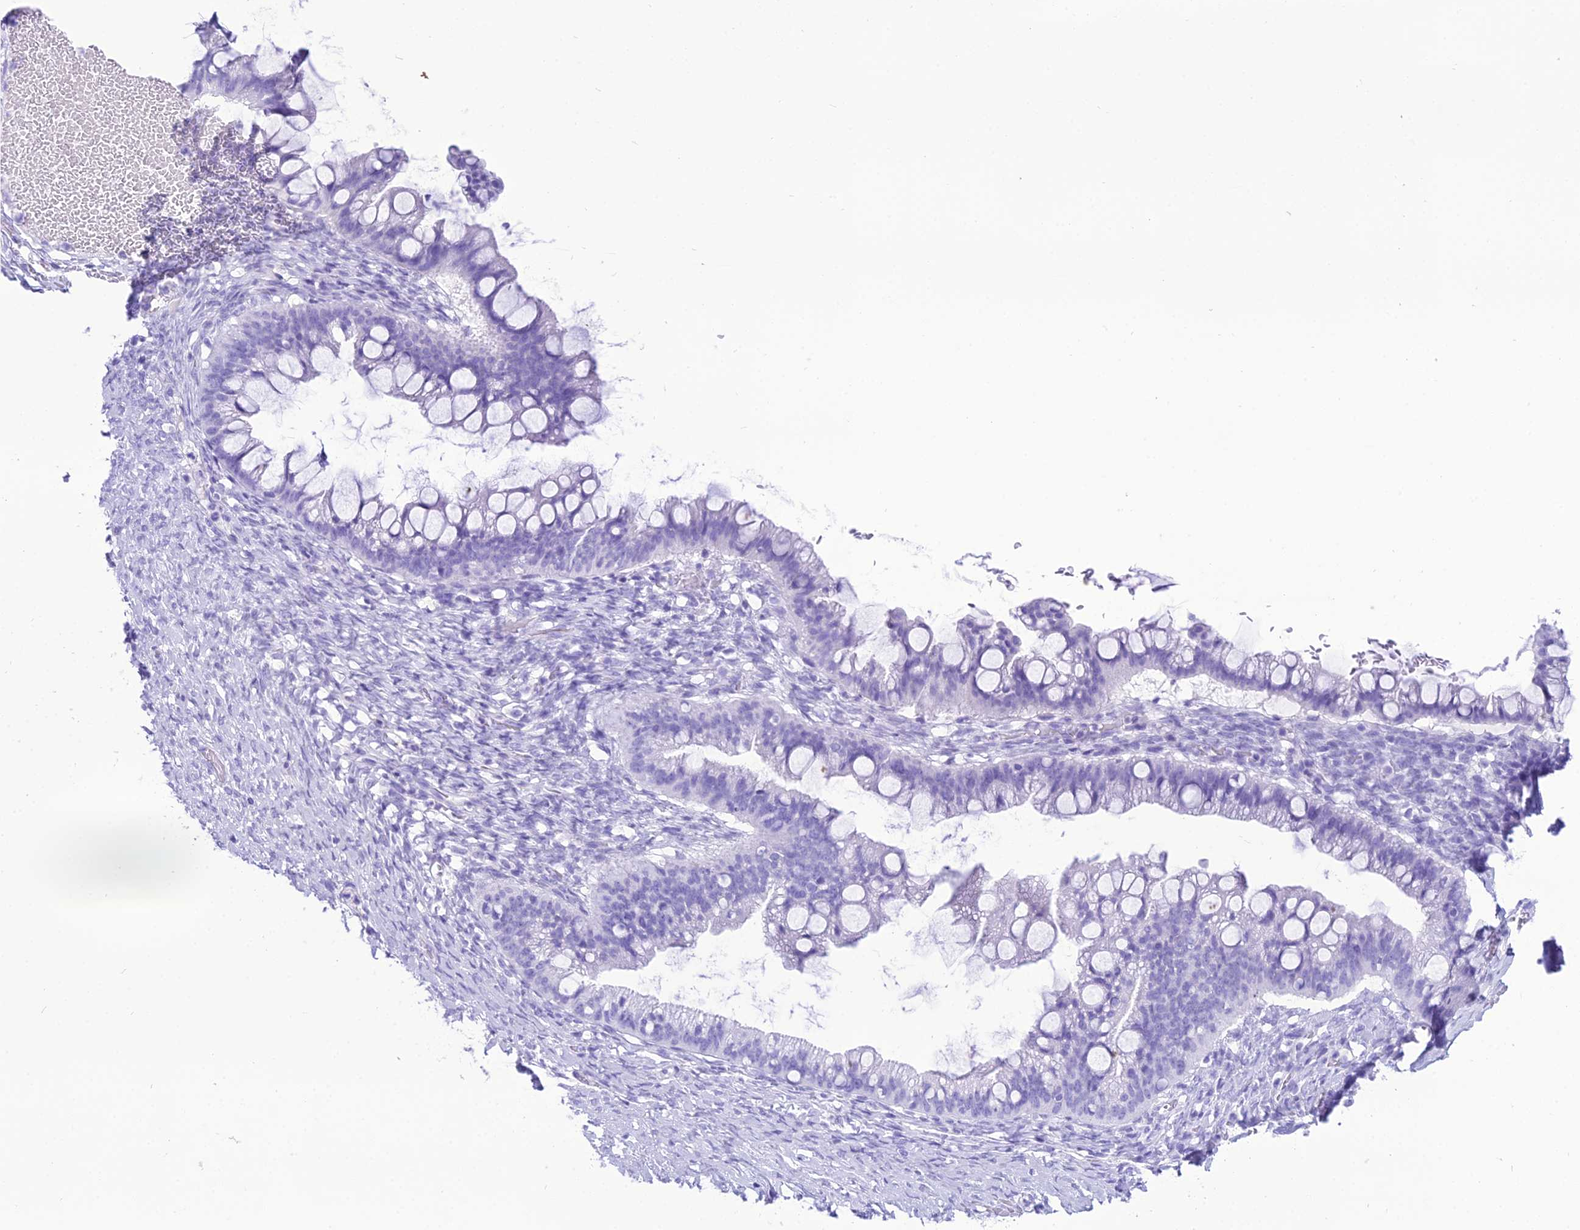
{"staining": {"intensity": "negative", "quantity": "none", "location": "none"}, "tissue": "ovarian cancer", "cell_type": "Tumor cells", "image_type": "cancer", "snomed": [{"axis": "morphology", "description": "Cystadenocarcinoma, mucinous, NOS"}, {"axis": "topography", "description": "Ovary"}], "caption": "Human ovarian cancer stained for a protein using IHC displays no expression in tumor cells.", "gene": "PNMA5", "patient": {"sex": "female", "age": 73}}